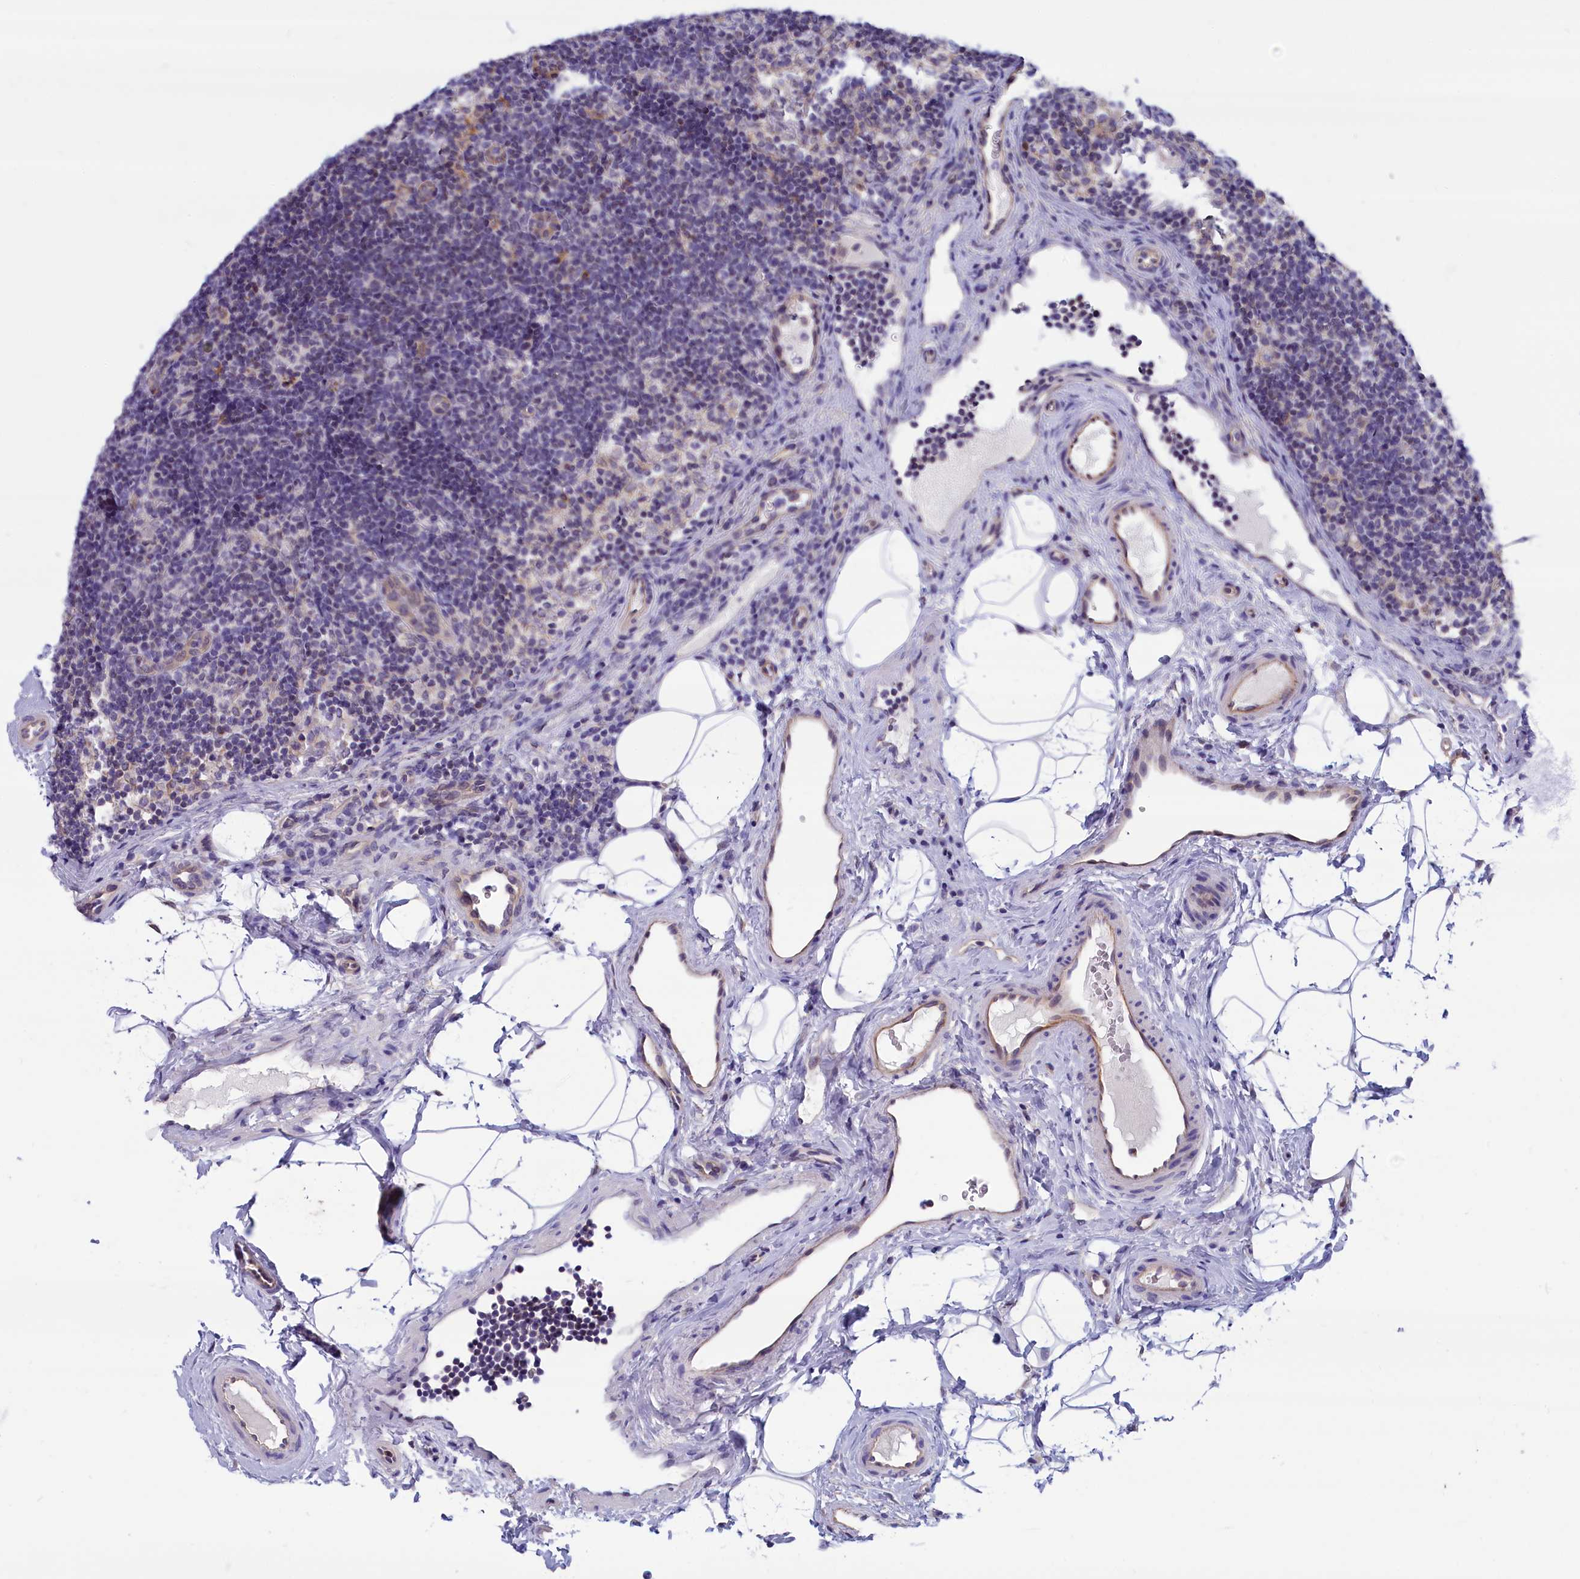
{"staining": {"intensity": "negative", "quantity": "none", "location": "none"}, "tissue": "lymph node", "cell_type": "Germinal center cells", "image_type": "normal", "snomed": [{"axis": "morphology", "description": "Normal tissue, NOS"}, {"axis": "topography", "description": "Lymph node"}], "caption": "Immunohistochemistry (IHC) photomicrograph of unremarkable lymph node: human lymph node stained with DAB exhibits no significant protein expression in germinal center cells. (Brightfield microscopy of DAB IHC at high magnification).", "gene": "ABCC12", "patient": {"sex": "female", "age": 22}}